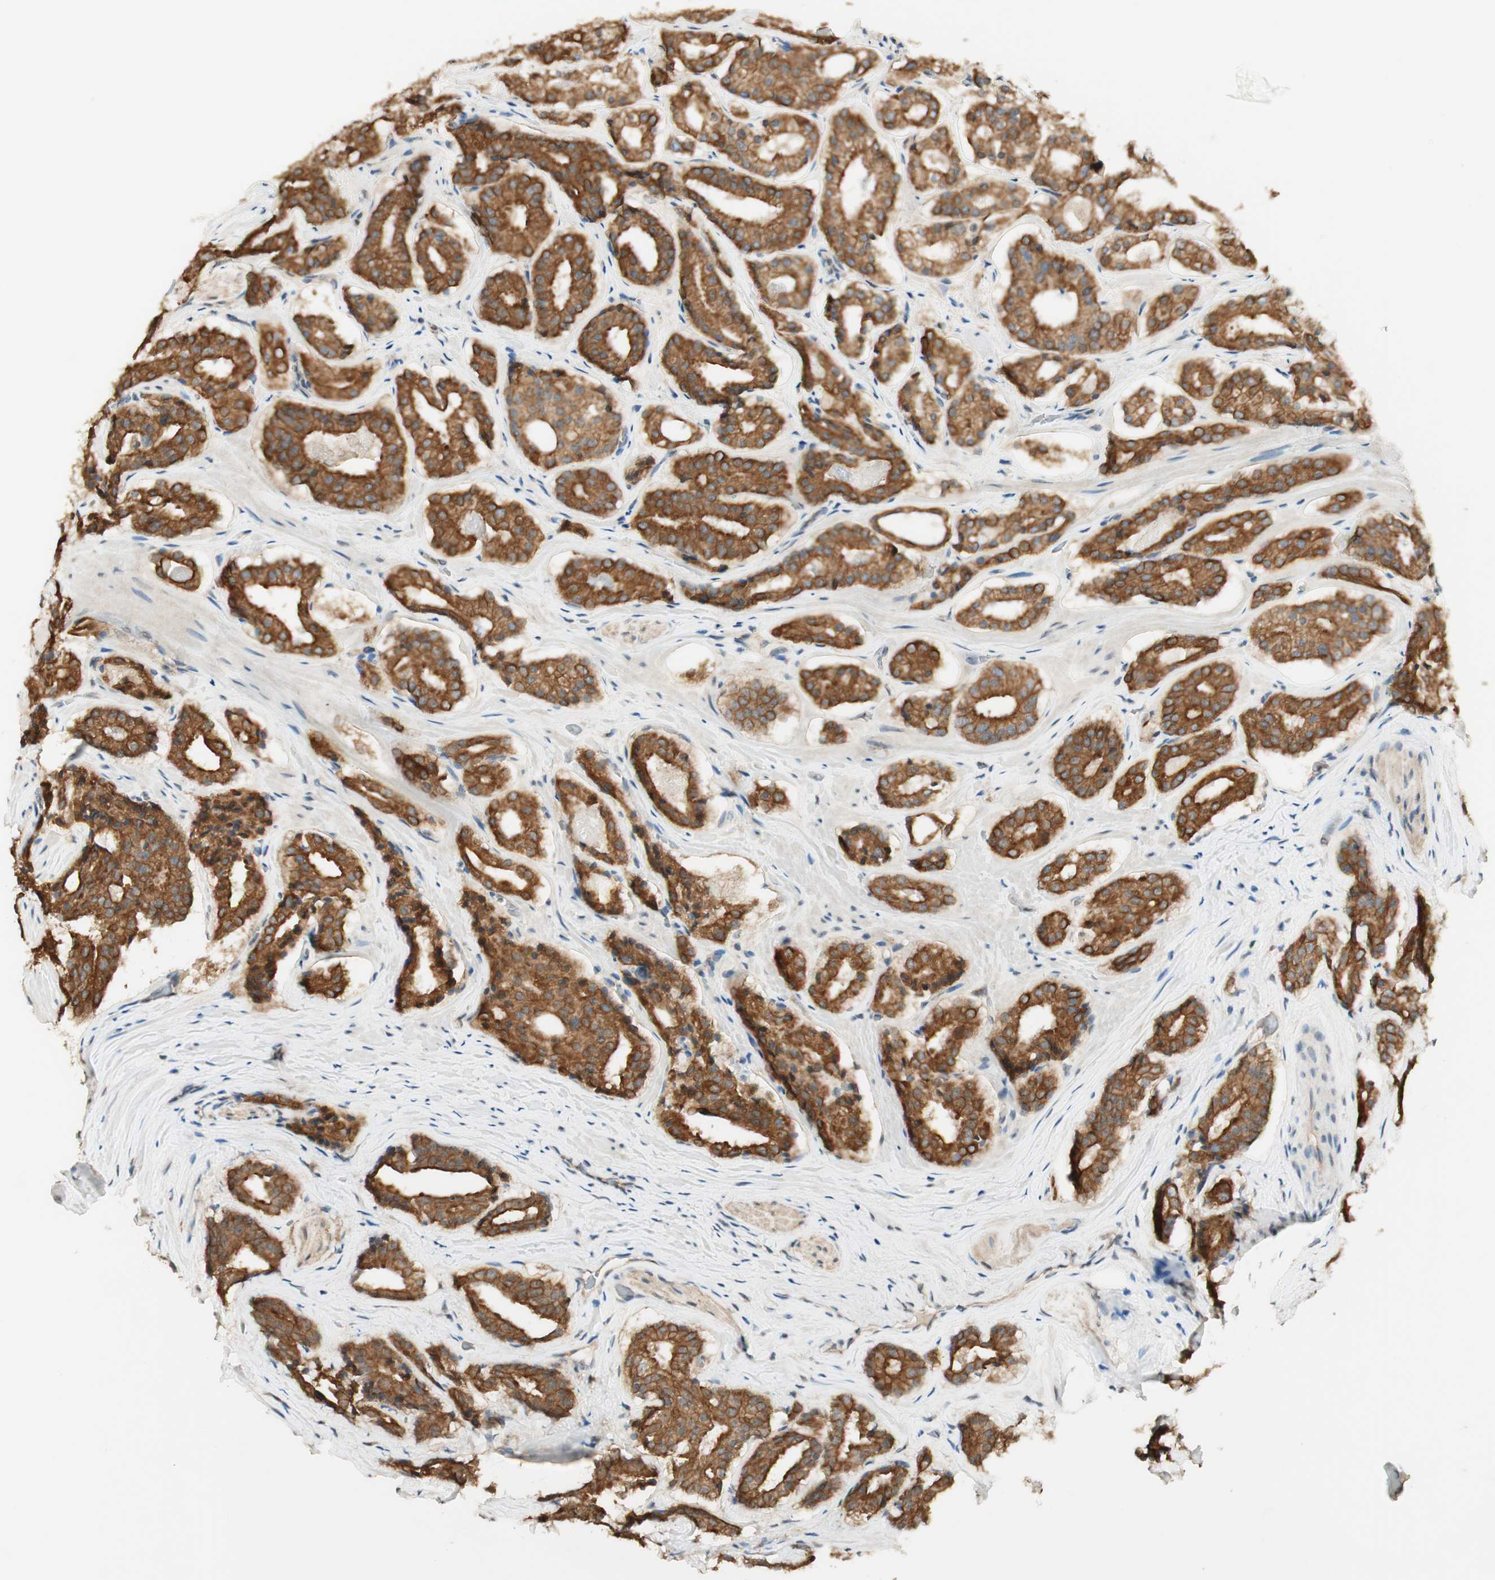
{"staining": {"intensity": "moderate", "quantity": ">75%", "location": "cytoplasmic/membranous"}, "tissue": "prostate cancer", "cell_type": "Tumor cells", "image_type": "cancer", "snomed": [{"axis": "morphology", "description": "Adenocarcinoma, High grade"}, {"axis": "topography", "description": "Prostate"}], "caption": "Prostate high-grade adenocarcinoma was stained to show a protein in brown. There is medium levels of moderate cytoplasmic/membranous staining in about >75% of tumor cells.", "gene": "SPINT2", "patient": {"sex": "male", "age": 60}}